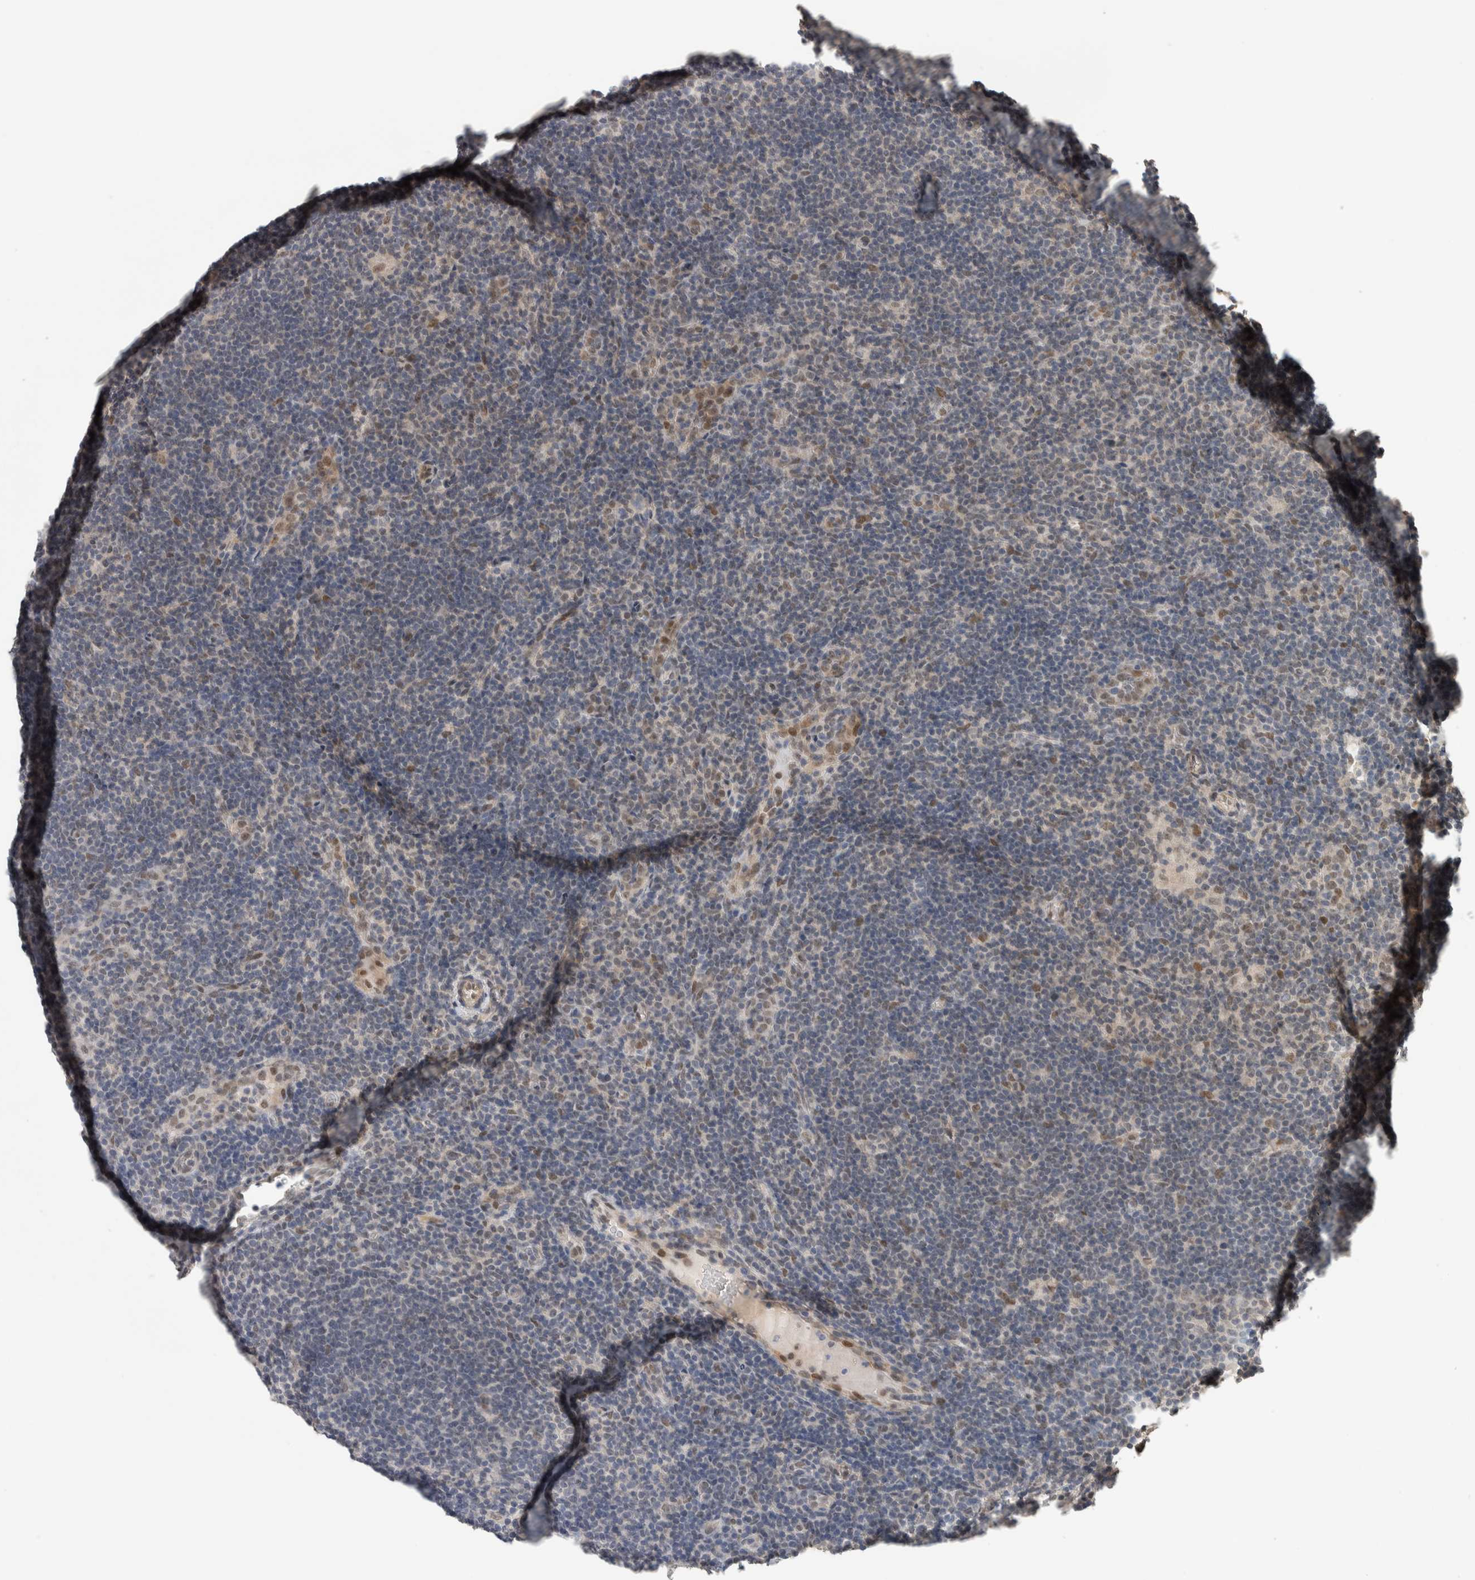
{"staining": {"intensity": "weak", "quantity": "<25%", "location": "nuclear"}, "tissue": "lymphoma", "cell_type": "Tumor cells", "image_type": "cancer", "snomed": [{"axis": "morphology", "description": "Hodgkin's disease, NOS"}, {"axis": "topography", "description": "Lymph node"}], "caption": "The photomicrograph reveals no staining of tumor cells in lymphoma.", "gene": "CYSRT1", "patient": {"sex": "female", "age": 57}}